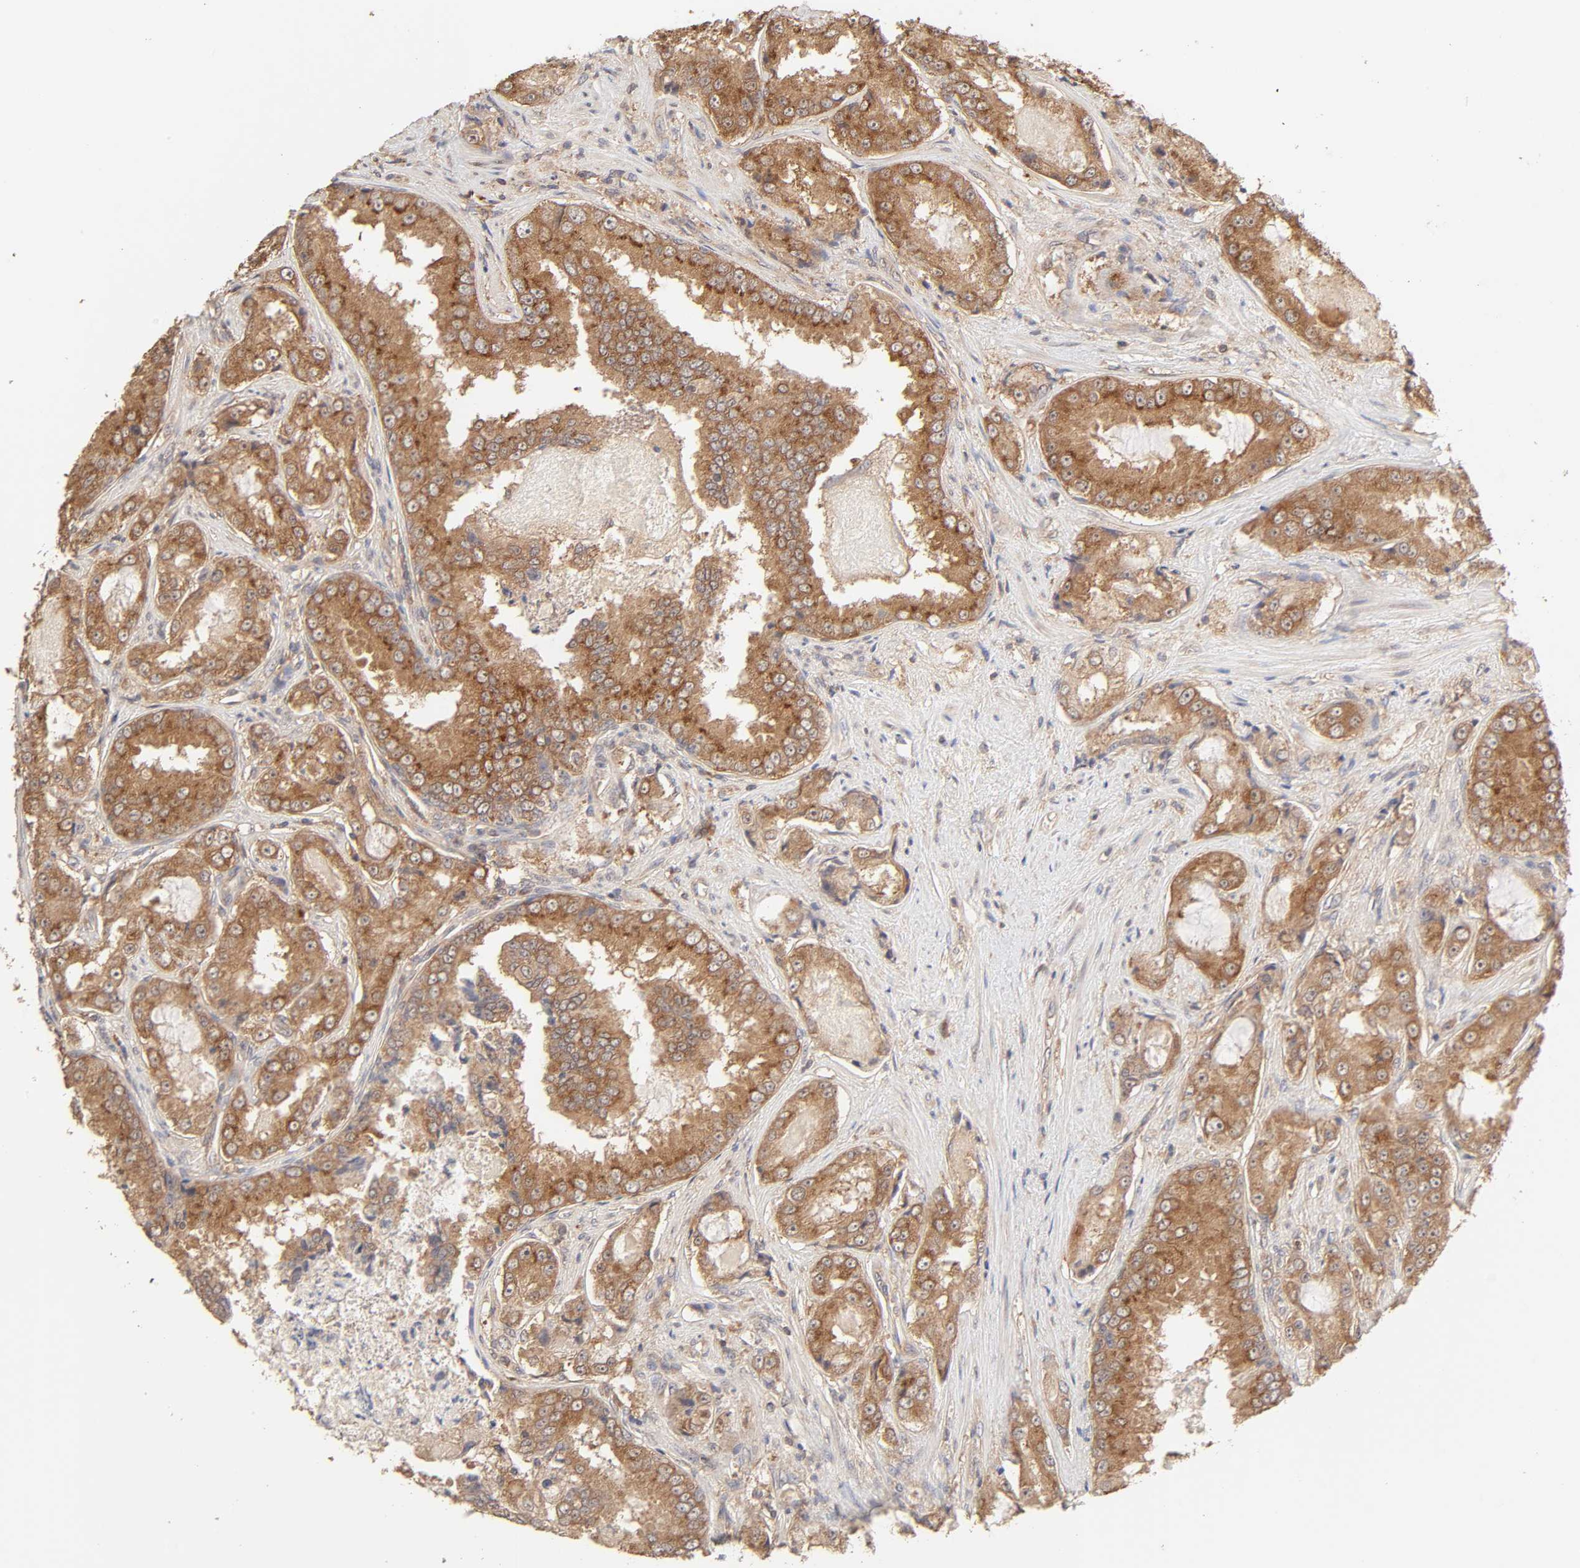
{"staining": {"intensity": "moderate", "quantity": ">75%", "location": "cytoplasmic/membranous"}, "tissue": "prostate cancer", "cell_type": "Tumor cells", "image_type": "cancer", "snomed": [{"axis": "morphology", "description": "Adenocarcinoma, High grade"}, {"axis": "topography", "description": "Prostate"}], "caption": "High-magnification brightfield microscopy of prostate cancer stained with DAB (brown) and counterstained with hematoxylin (blue). tumor cells exhibit moderate cytoplasmic/membranous staining is seen in approximately>75% of cells. Immunohistochemistry (ihc) stains the protein of interest in brown and the nuclei are stained blue.", "gene": "AP1G2", "patient": {"sex": "male", "age": 73}}